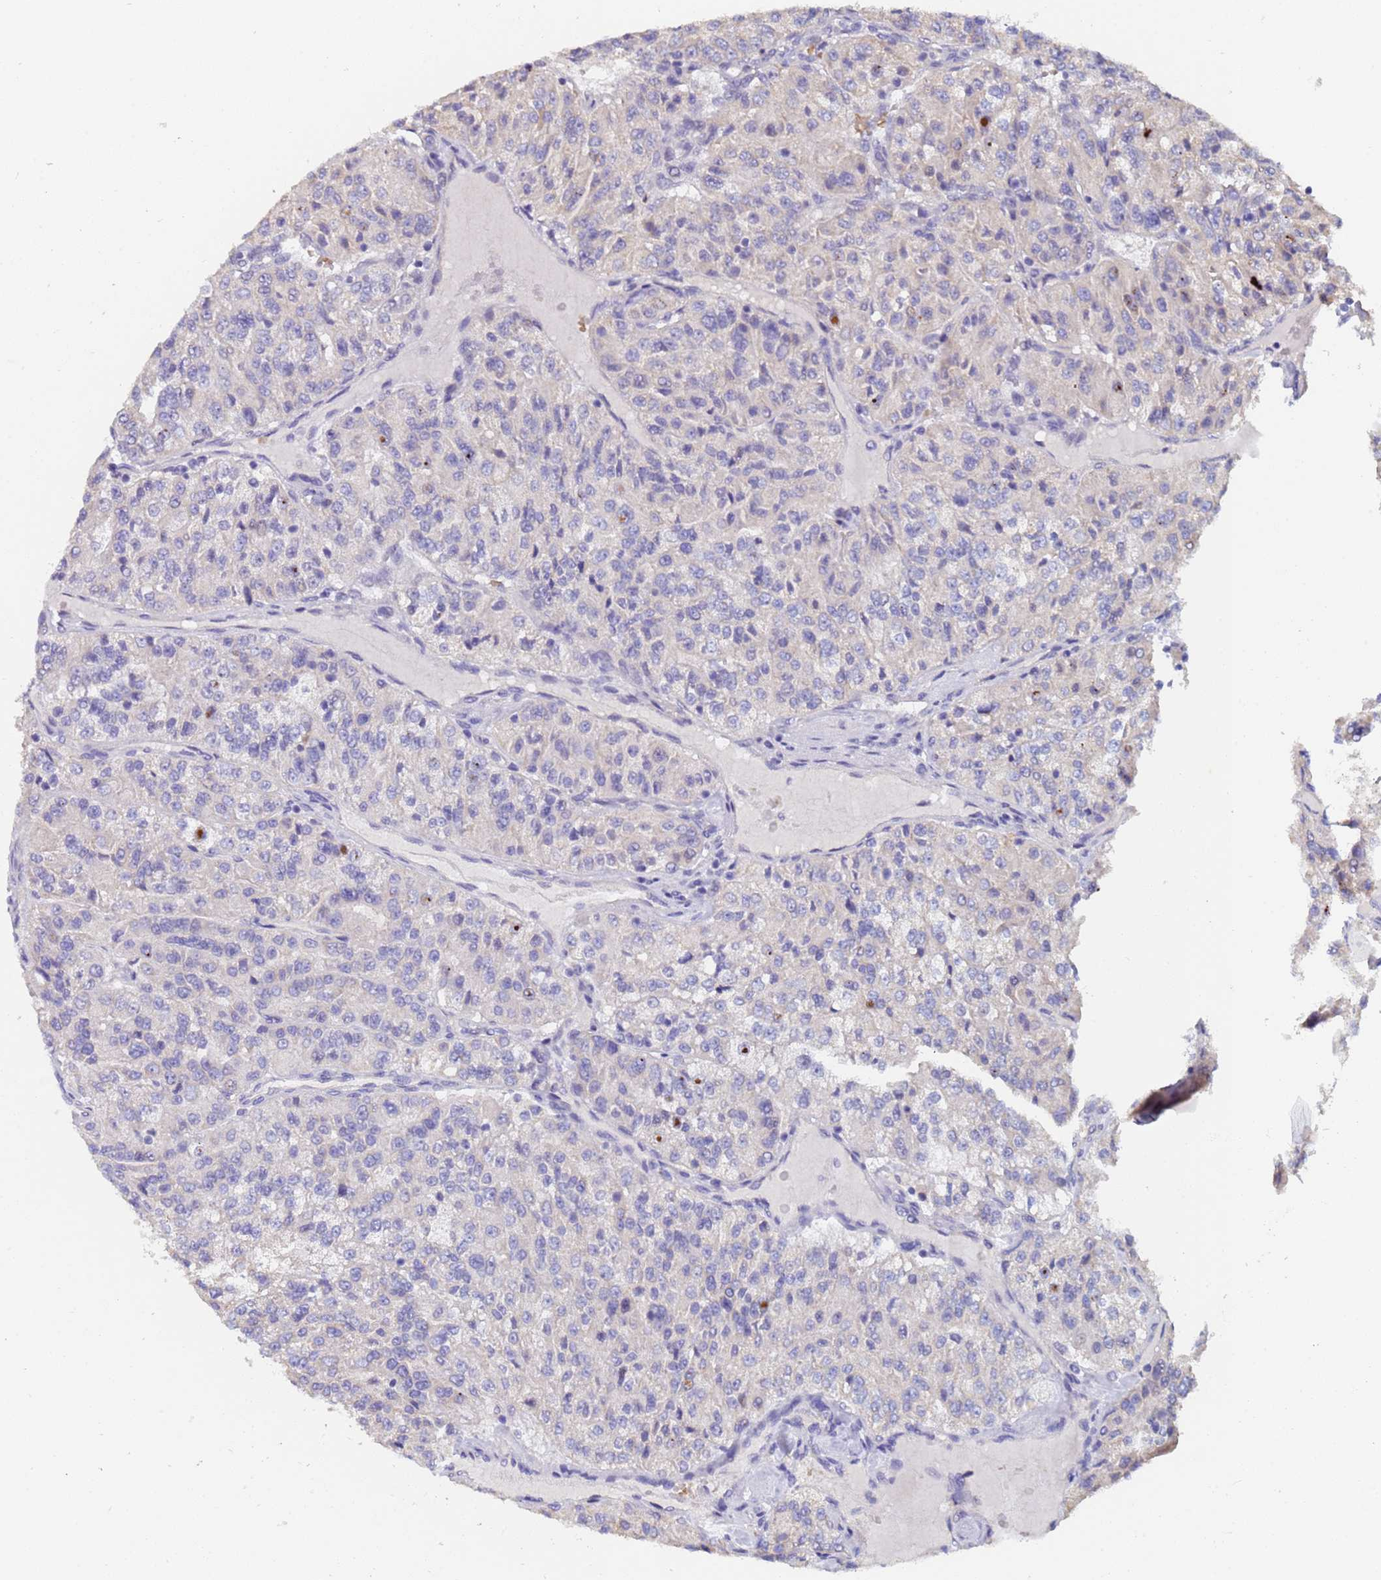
{"staining": {"intensity": "negative", "quantity": "none", "location": "none"}, "tissue": "renal cancer", "cell_type": "Tumor cells", "image_type": "cancer", "snomed": [{"axis": "morphology", "description": "Adenocarcinoma, NOS"}, {"axis": "topography", "description": "Kidney"}], "caption": "Tumor cells show no significant protein expression in renal cancer.", "gene": "IHO1", "patient": {"sex": "female", "age": 63}}